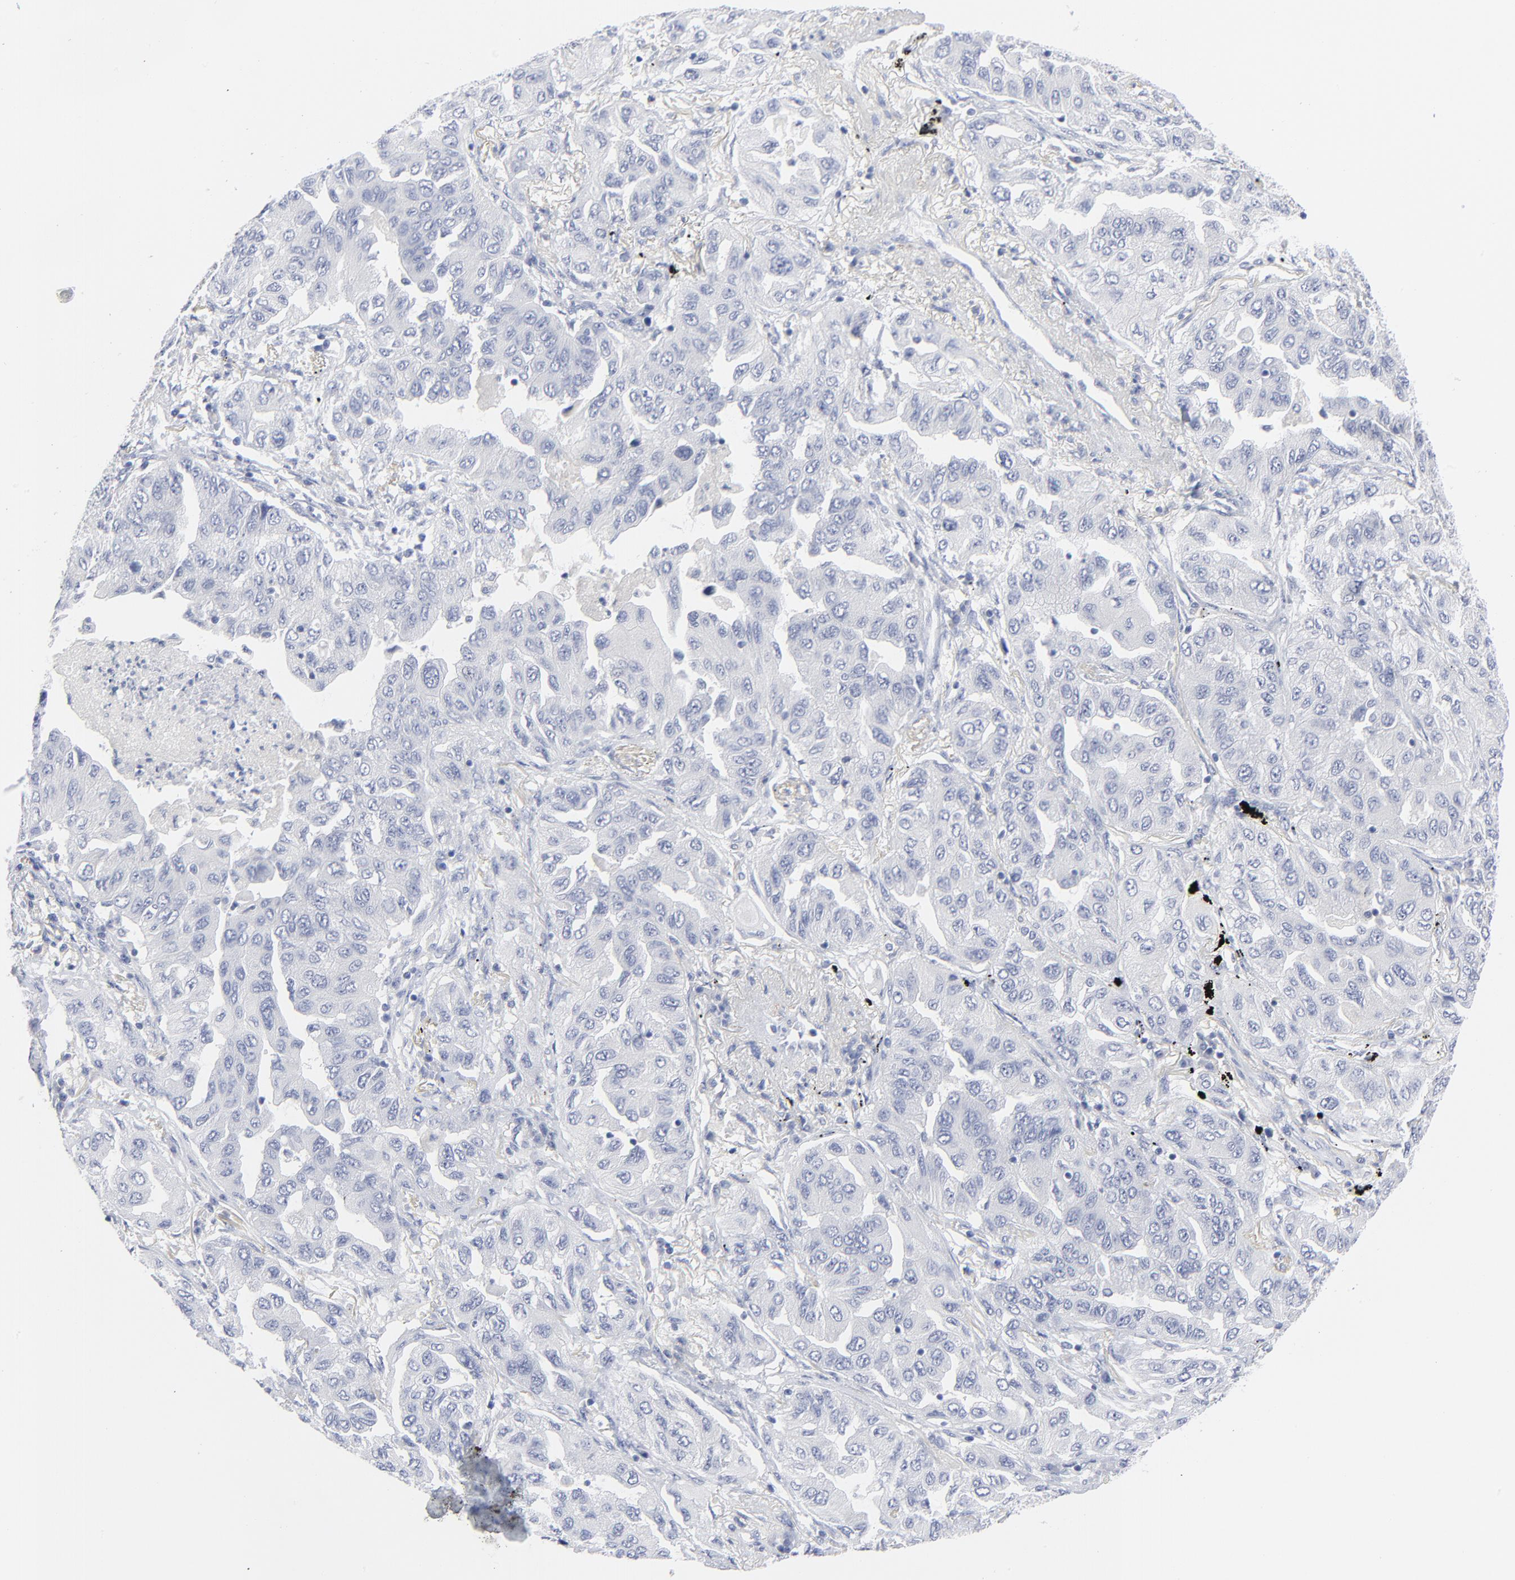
{"staining": {"intensity": "negative", "quantity": "none", "location": "none"}, "tissue": "lung cancer", "cell_type": "Tumor cells", "image_type": "cancer", "snomed": [{"axis": "morphology", "description": "Adenocarcinoma, NOS"}, {"axis": "topography", "description": "Lung"}], "caption": "Immunohistochemistry photomicrograph of lung cancer (adenocarcinoma) stained for a protein (brown), which displays no expression in tumor cells.", "gene": "CLEC4G", "patient": {"sex": "female", "age": 65}}